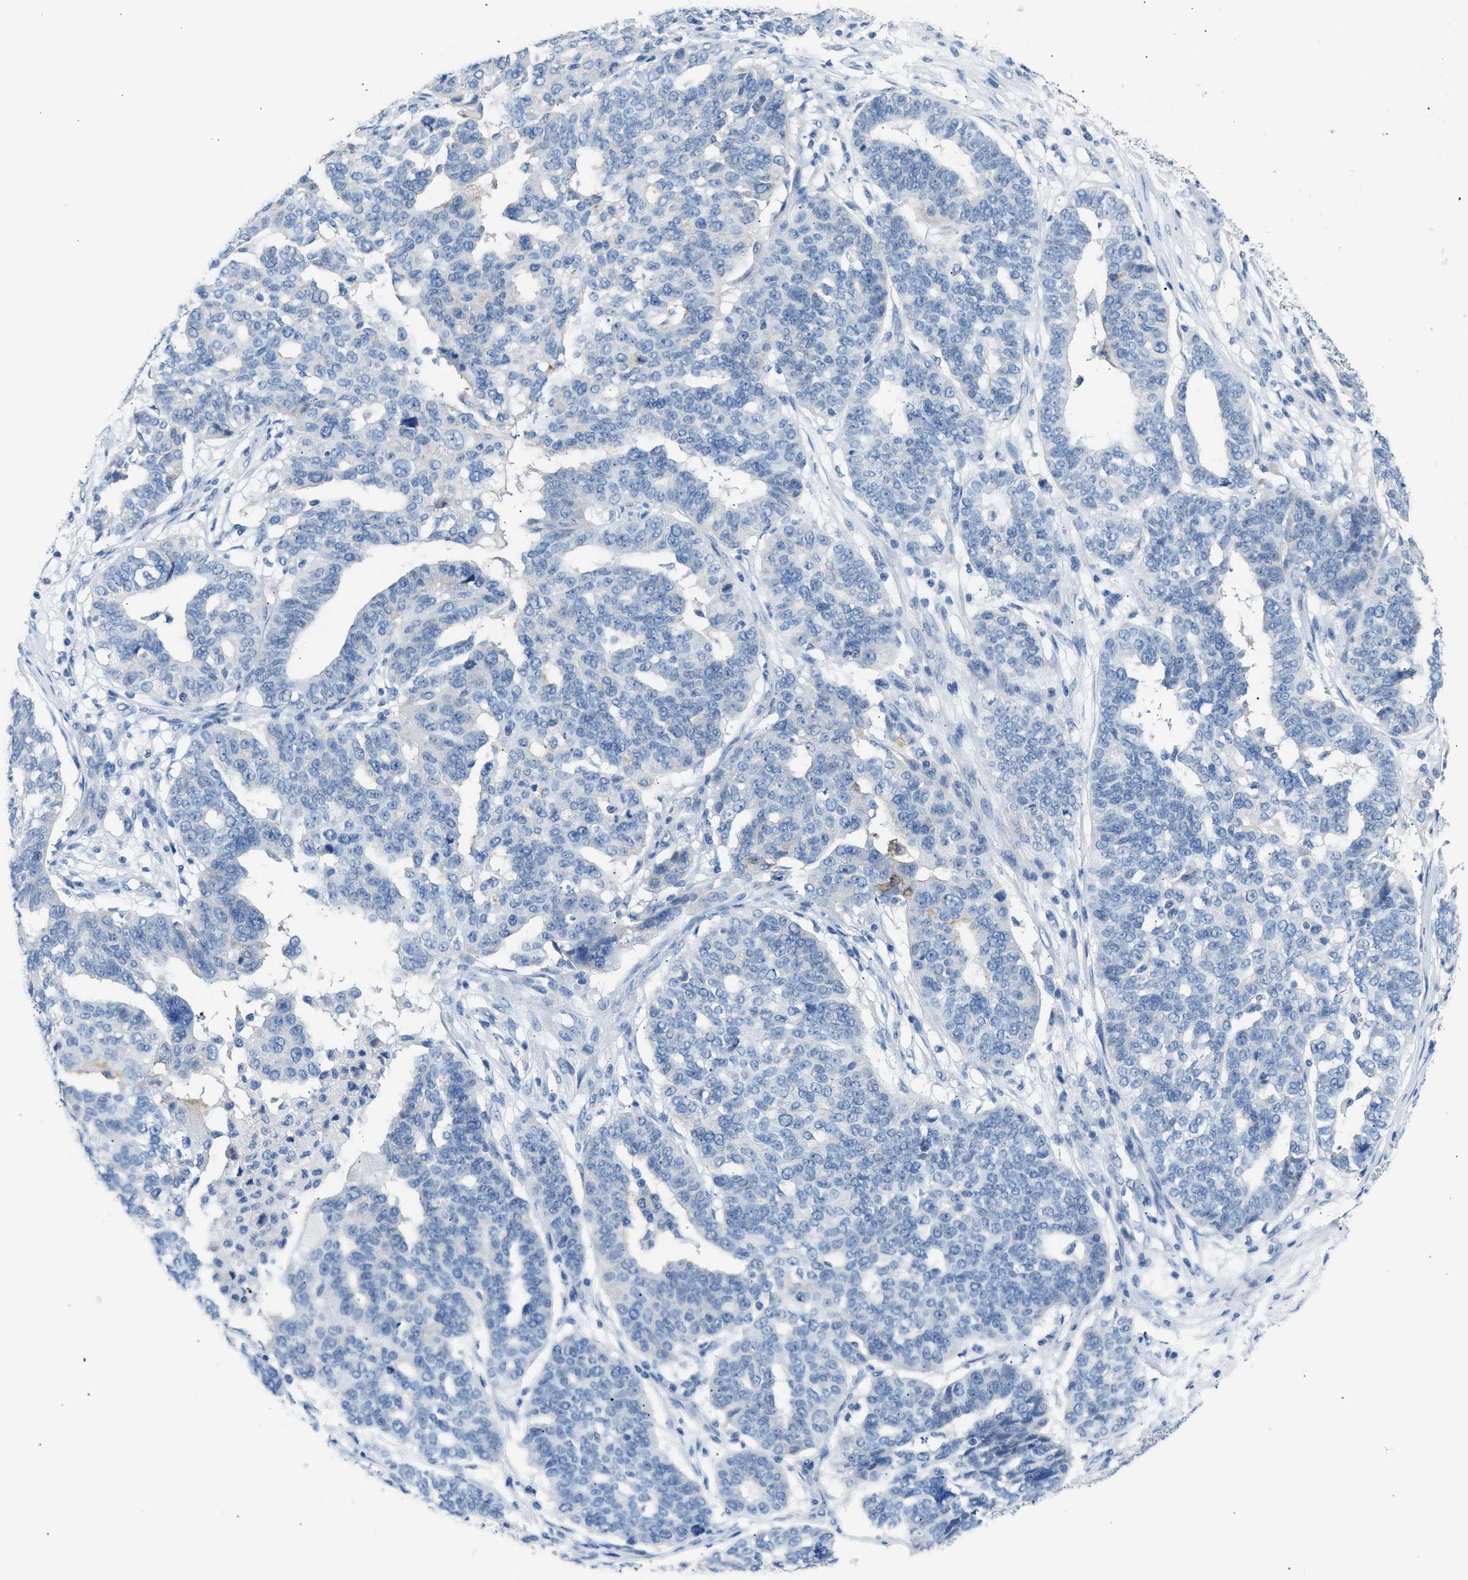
{"staining": {"intensity": "negative", "quantity": "none", "location": "none"}, "tissue": "ovarian cancer", "cell_type": "Tumor cells", "image_type": "cancer", "snomed": [{"axis": "morphology", "description": "Cystadenocarcinoma, serous, NOS"}, {"axis": "topography", "description": "Ovary"}], "caption": "The immunohistochemistry (IHC) photomicrograph has no significant expression in tumor cells of ovarian cancer tissue.", "gene": "ERBB2", "patient": {"sex": "female", "age": 59}}